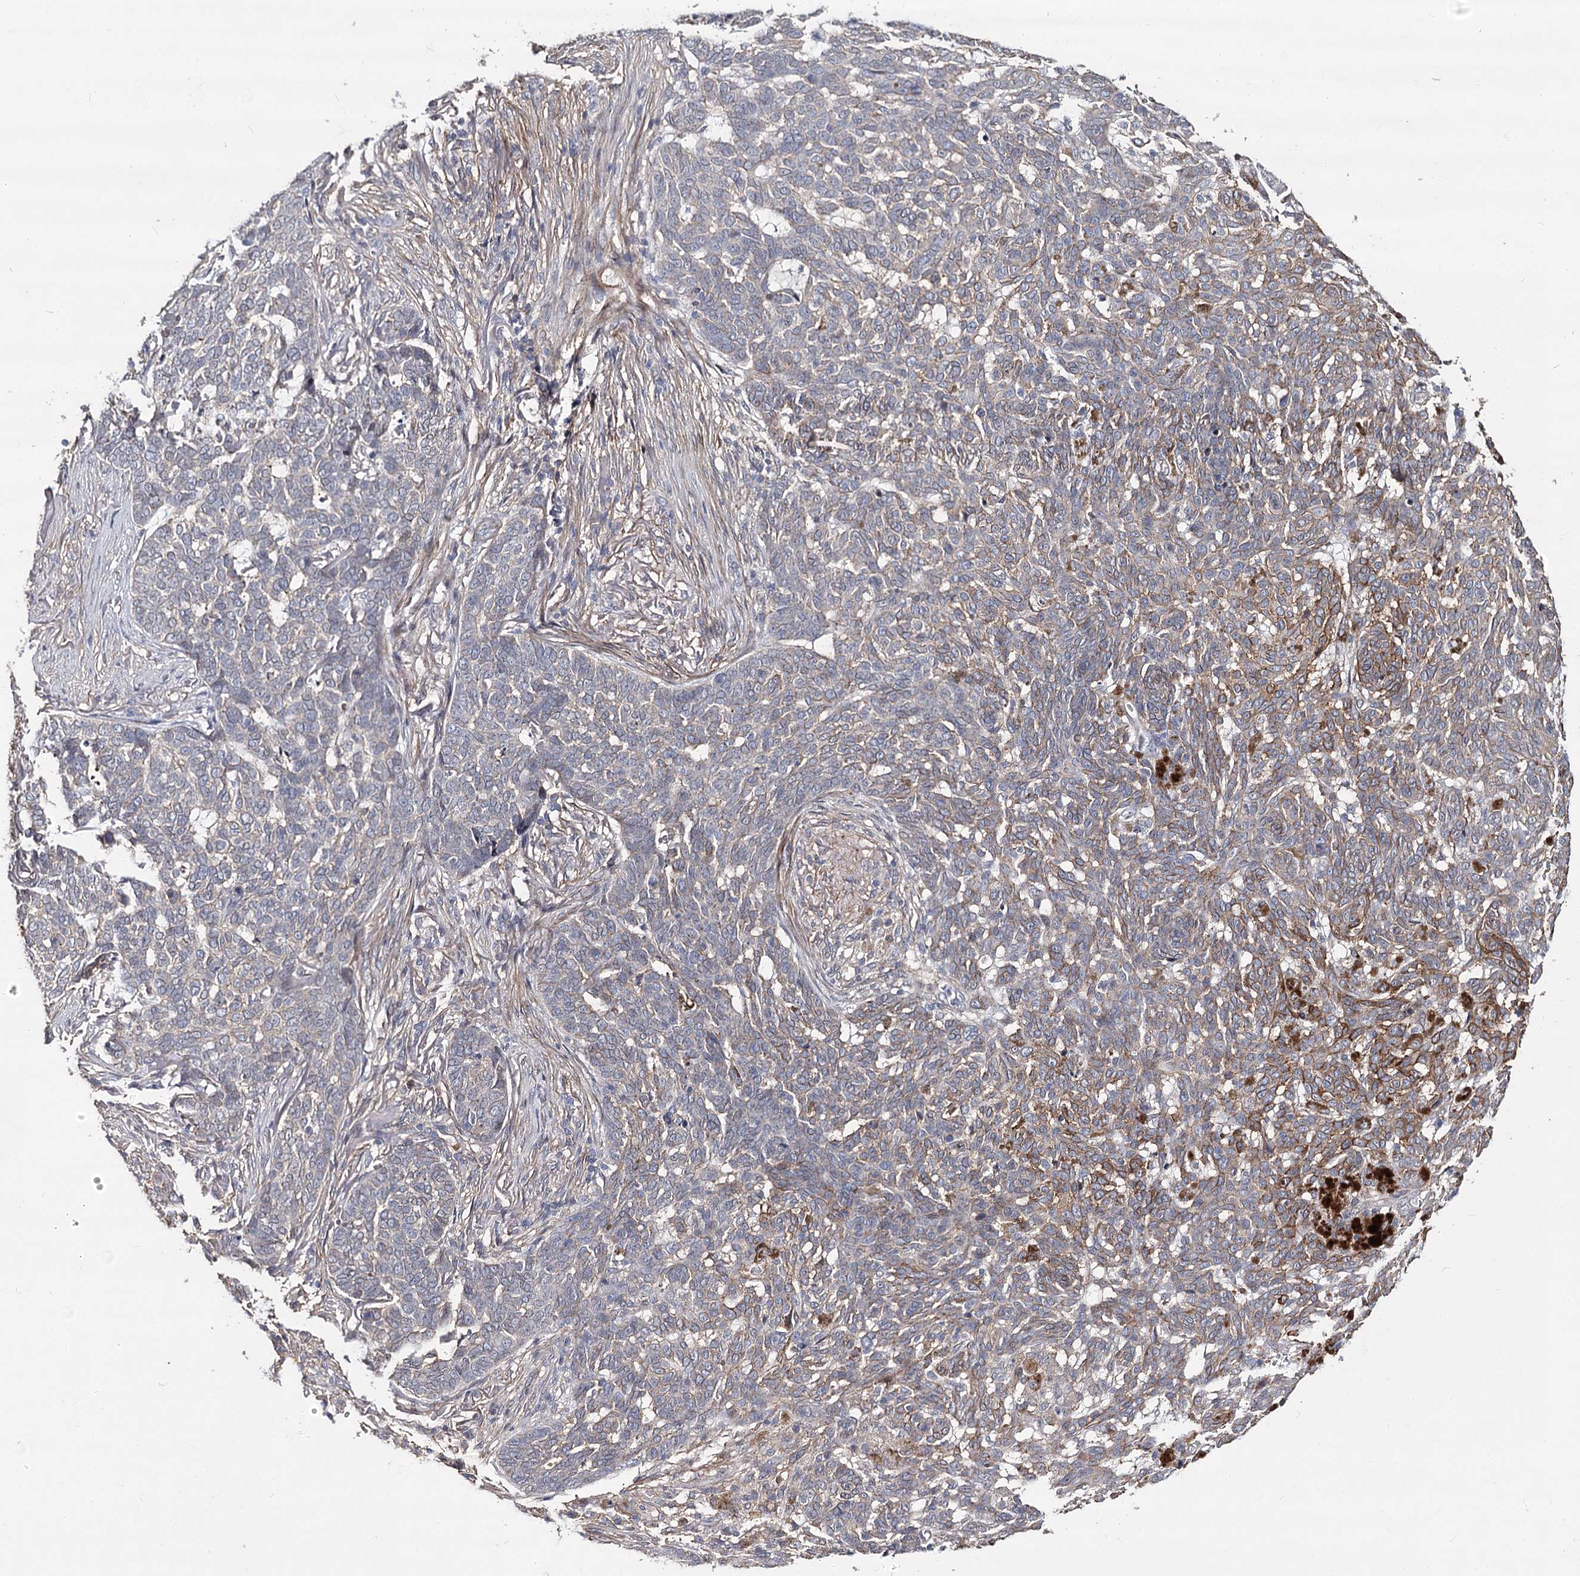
{"staining": {"intensity": "moderate", "quantity": "<25%", "location": "cytoplasmic/membranous"}, "tissue": "skin cancer", "cell_type": "Tumor cells", "image_type": "cancer", "snomed": [{"axis": "morphology", "description": "Basal cell carcinoma"}, {"axis": "topography", "description": "Skin"}], "caption": "An IHC photomicrograph of neoplastic tissue is shown. Protein staining in brown shows moderate cytoplasmic/membranous positivity in skin cancer (basal cell carcinoma) within tumor cells.", "gene": "TMEM218", "patient": {"sex": "male", "age": 85}}